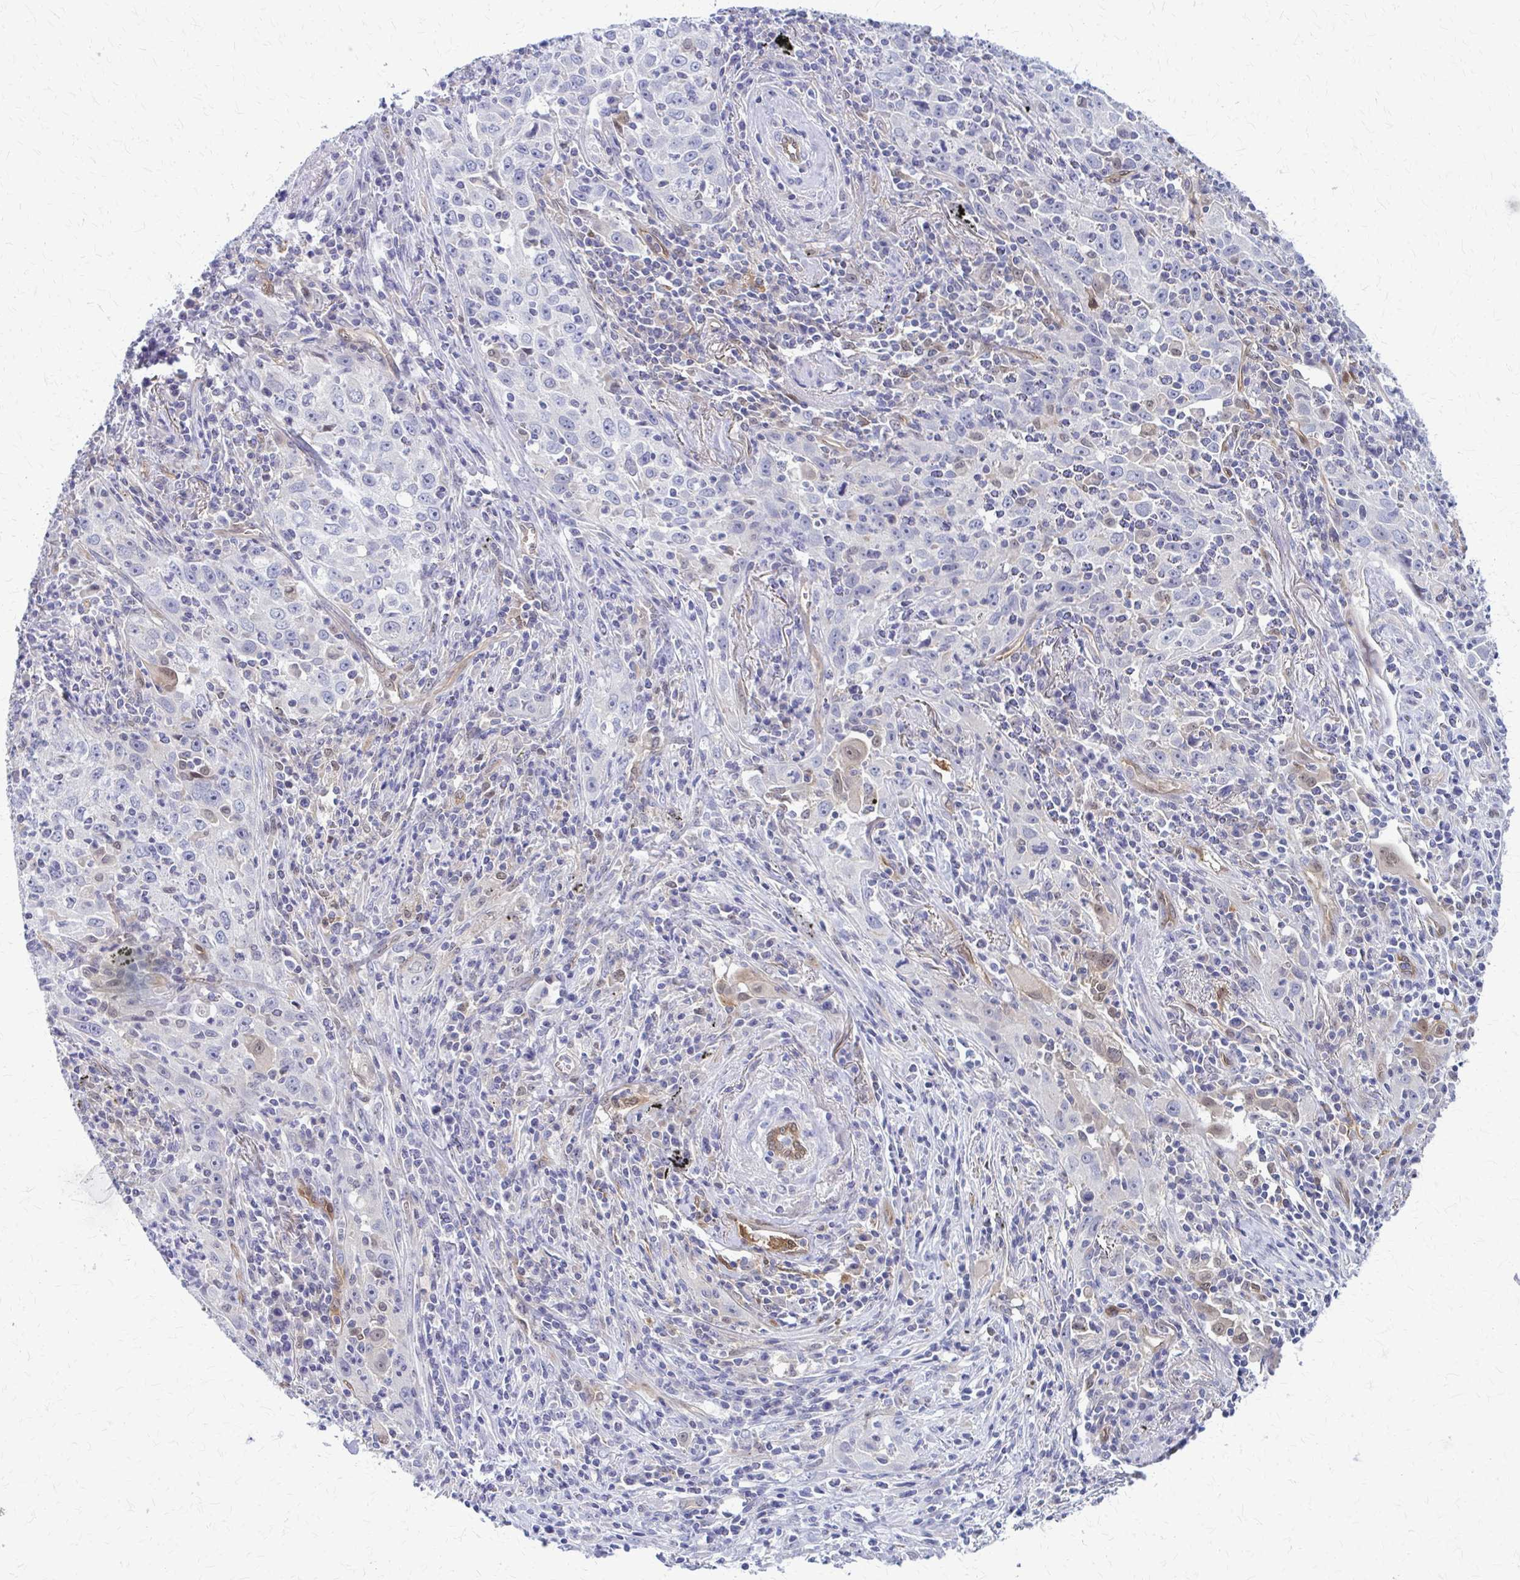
{"staining": {"intensity": "negative", "quantity": "none", "location": "none"}, "tissue": "lung cancer", "cell_type": "Tumor cells", "image_type": "cancer", "snomed": [{"axis": "morphology", "description": "Squamous cell carcinoma, NOS"}, {"axis": "topography", "description": "Lung"}], "caption": "High power microscopy image of an immunohistochemistry histopathology image of squamous cell carcinoma (lung), revealing no significant positivity in tumor cells. (DAB (3,3'-diaminobenzidine) immunohistochemistry (IHC), high magnification).", "gene": "CLIC2", "patient": {"sex": "male", "age": 71}}